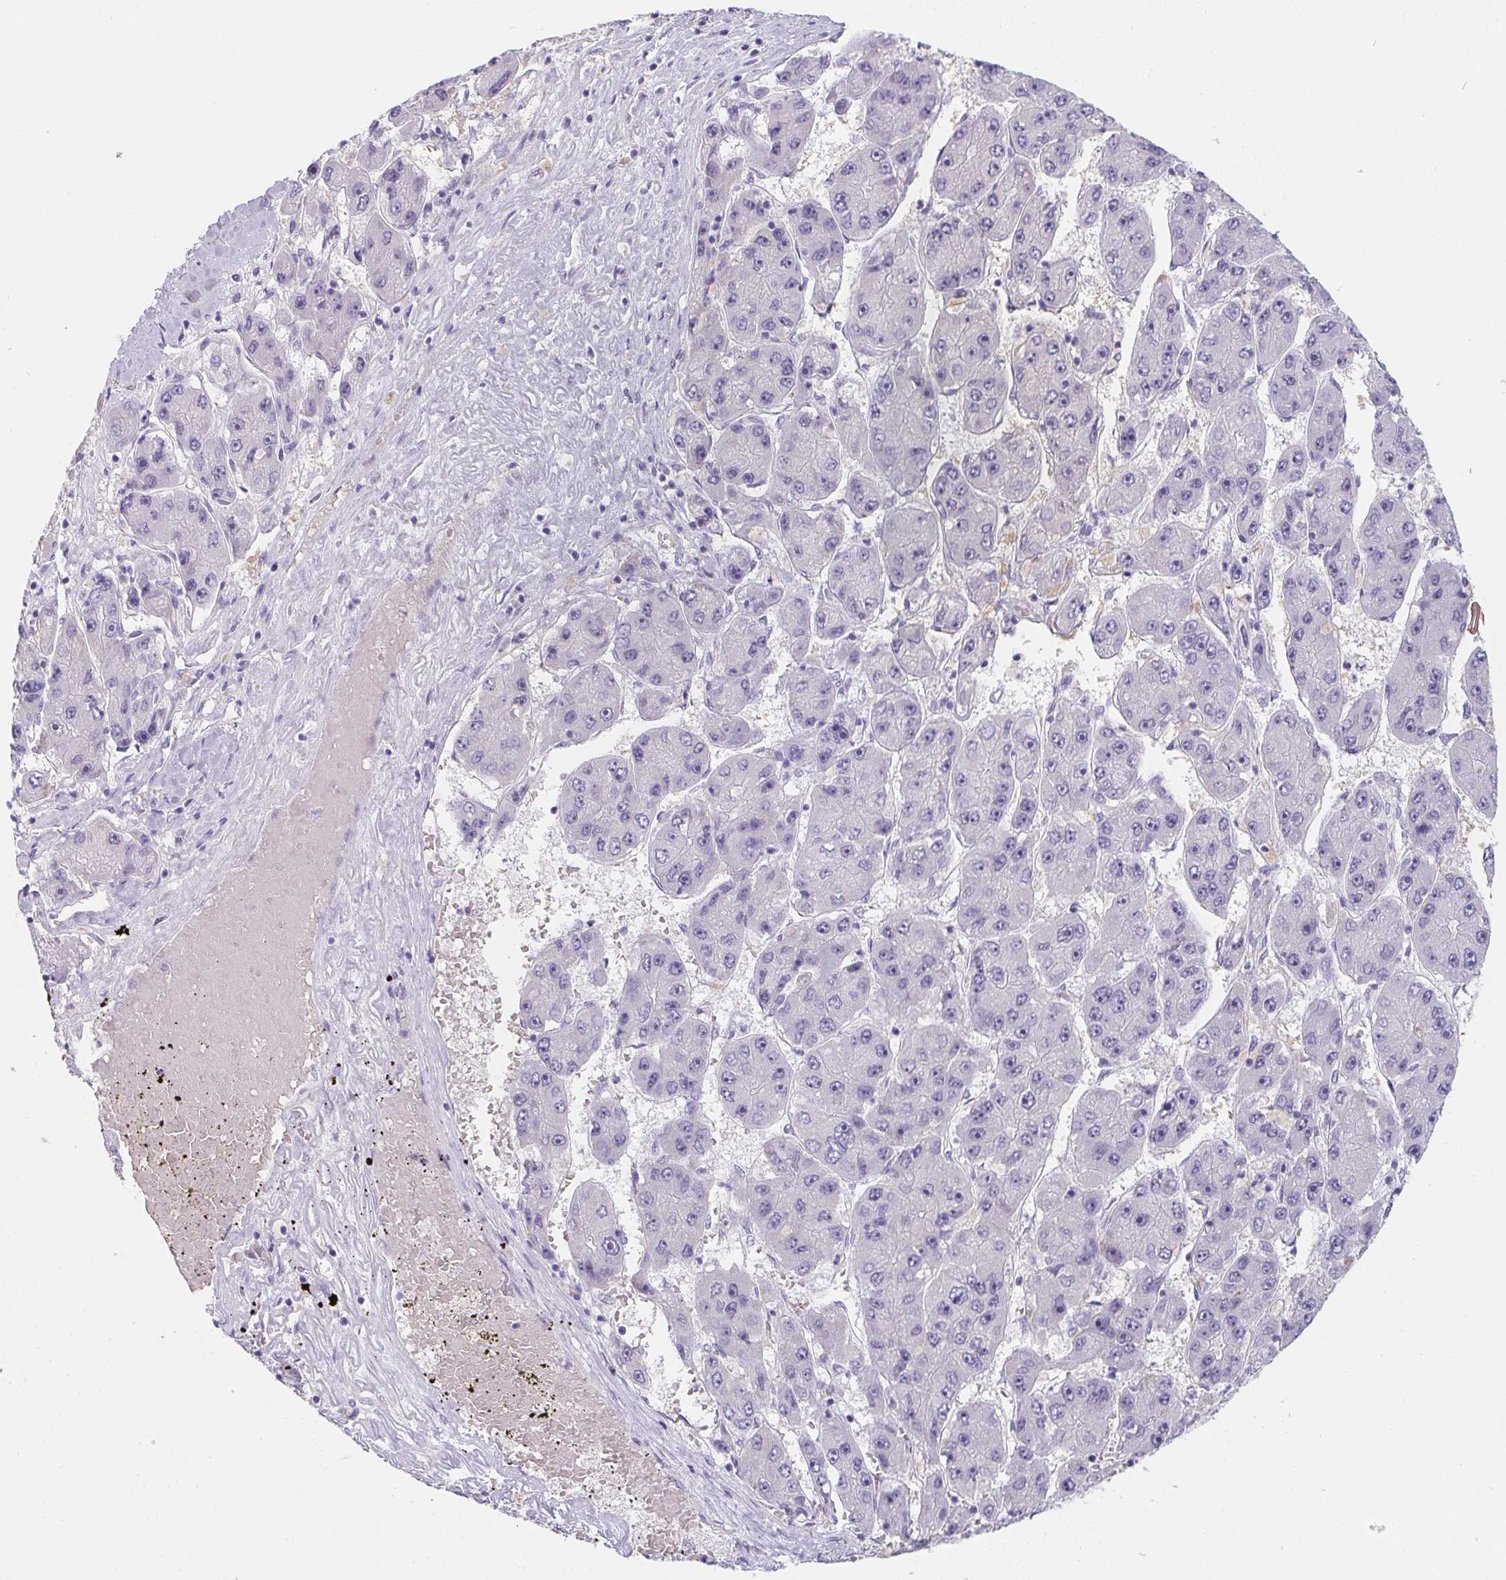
{"staining": {"intensity": "negative", "quantity": "none", "location": "none"}, "tissue": "liver cancer", "cell_type": "Tumor cells", "image_type": "cancer", "snomed": [{"axis": "morphology", "description": "Carcinoma, Hepatocellular, NOS"}, {"axis": "topography", "description": "Liver"}], "caption": "This is a histopathology image of immunohistochemistry staining of liver hepatocellular carcinoma, which shows no expression in tumor cells. (DAB IHC visualized using brightfield microscopy, high magnification).", "gene": "DCD", "patient": {"sex": "female", "age": 61}}